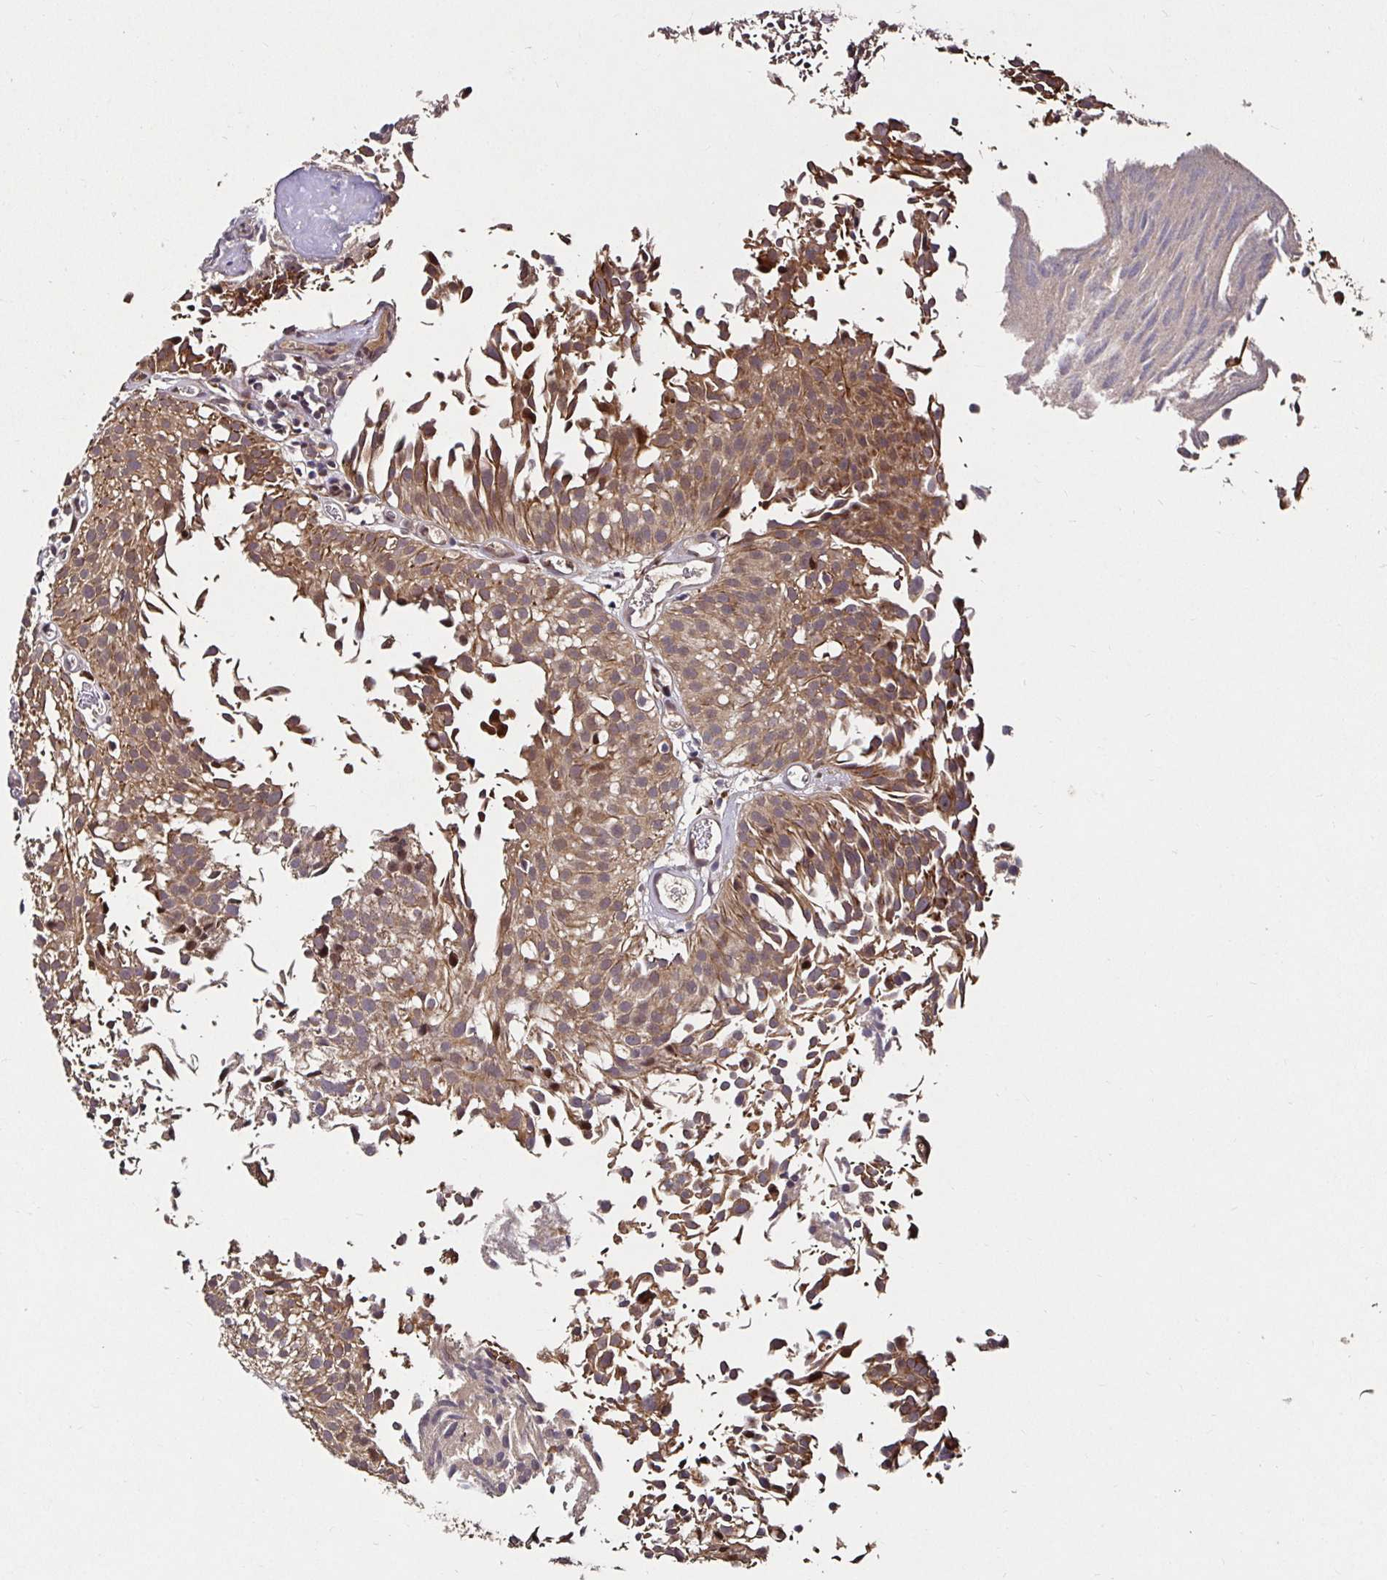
{"staining": {"intensity": "moderate", "quantity": ">75%", "location": "cytoplasmic/membranous"}, "tissue": "urothelial cancer", "cell_type": "Tumor cells", "image_type": "cancer", "snomed": [{"axis": "morphology", "description": "Urothelial carcinoma, Low grade"}, {"axis": "topography", "description": "Urinary bladder"}], "caption": "Protein staining exhibits moderate cytoplasmic/membranous positivity in approximately >75% of tumor cells in urothelial cancer.", "gene": "SMYD3", "patient": {"sex": "male", "age": 80}}